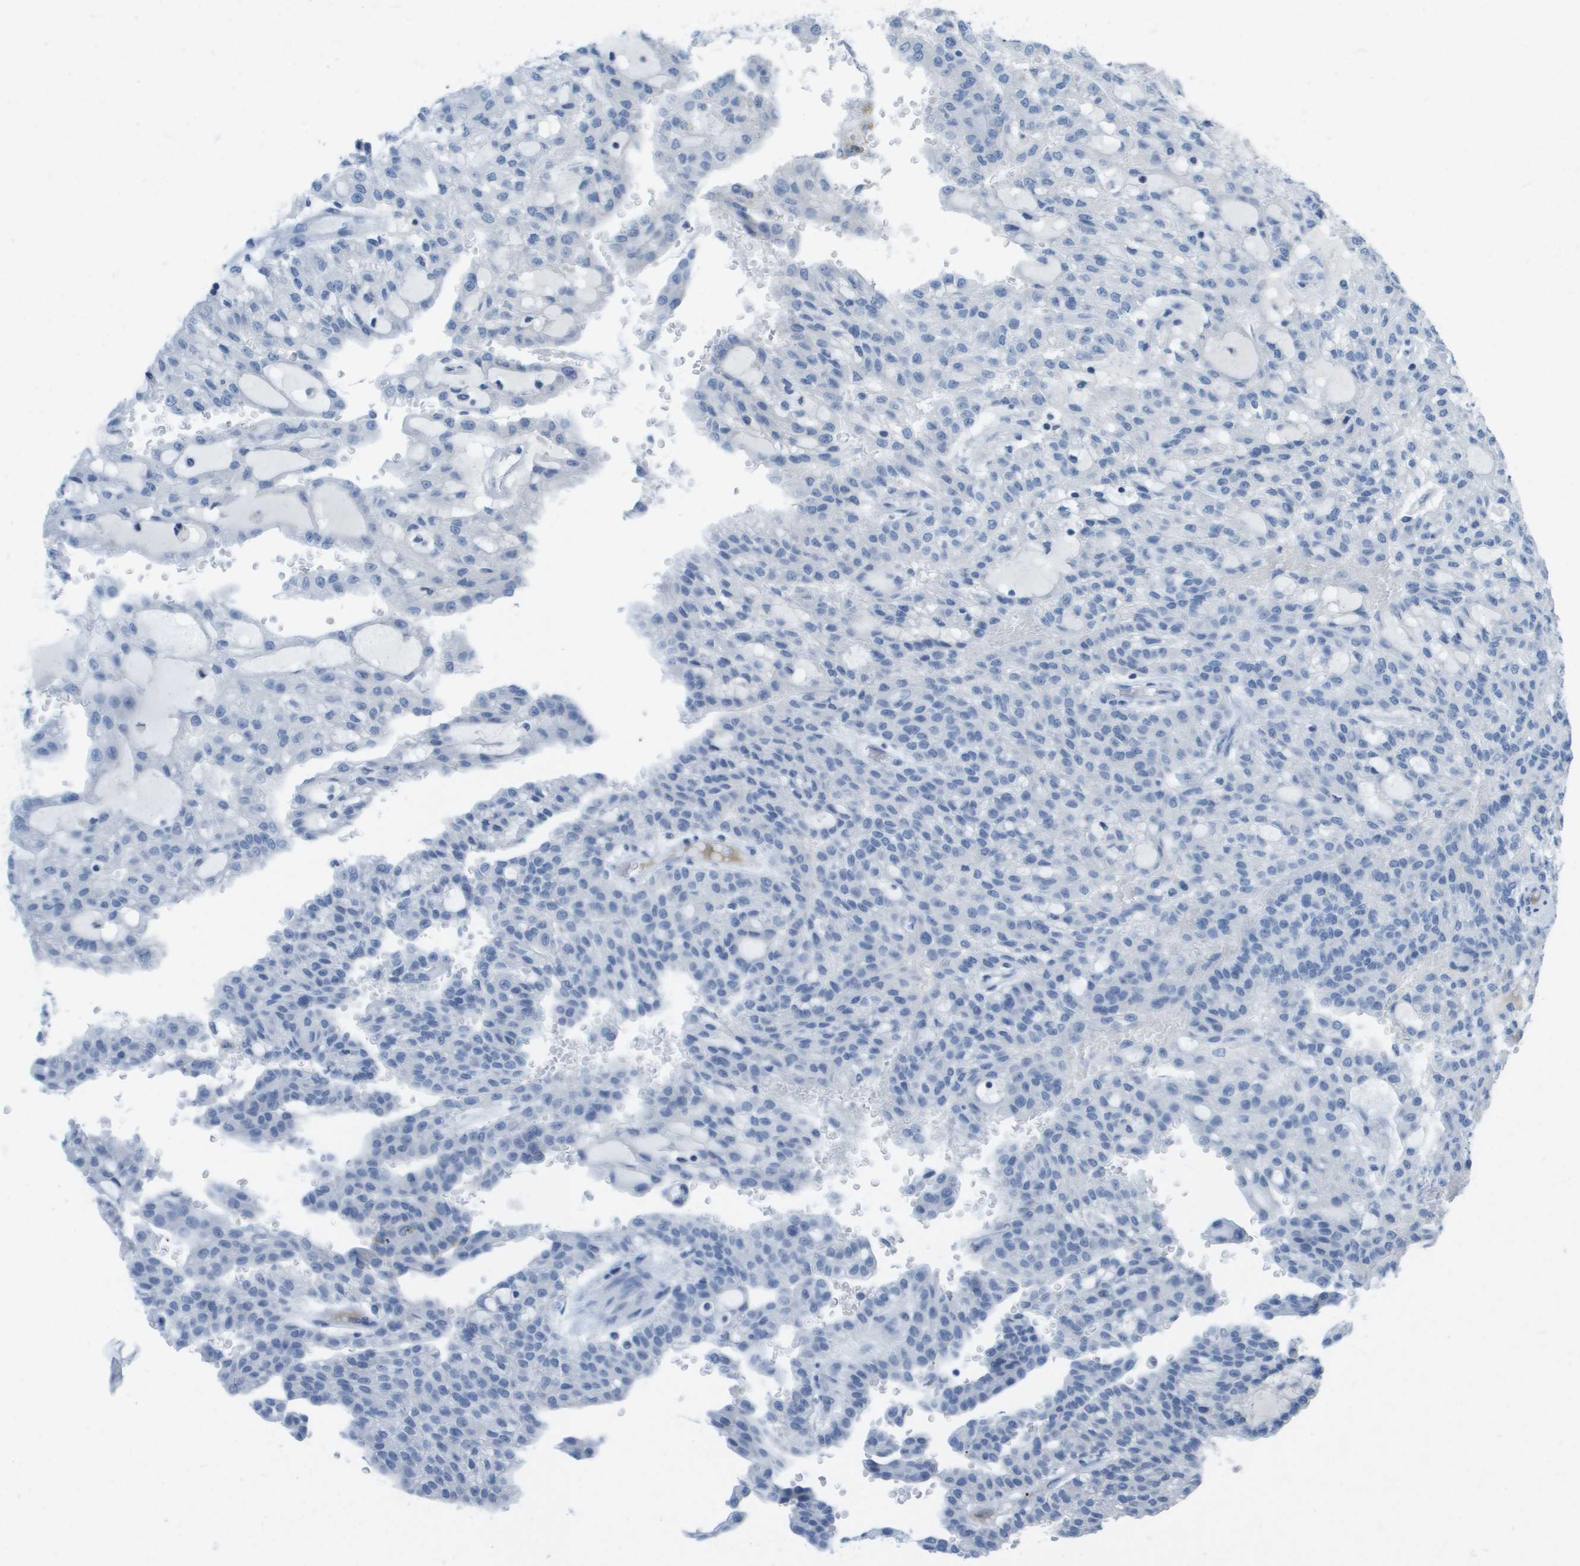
{"staining": {"intensity": "negative", "quantity": "none", "location": "none"}, "tissue": "renal cancer", "cell_type": "Tumor cells", "image_type": "cancer", "snomed": [{"axis": "morphology", "description": "Adenocarcinoma, NOS"}, {"axis": "topography", "description": "Kidney"}], "caption": "High magnification brightfield microscopy of renal cancer stained with DAB (3,3'-diaminobenzidine) (brown) and counterstained with hematoxylin (blue): tumor cells show no significant staining.", "gene": "GPR18", "patient": {"sex": "male", "age": 63}}